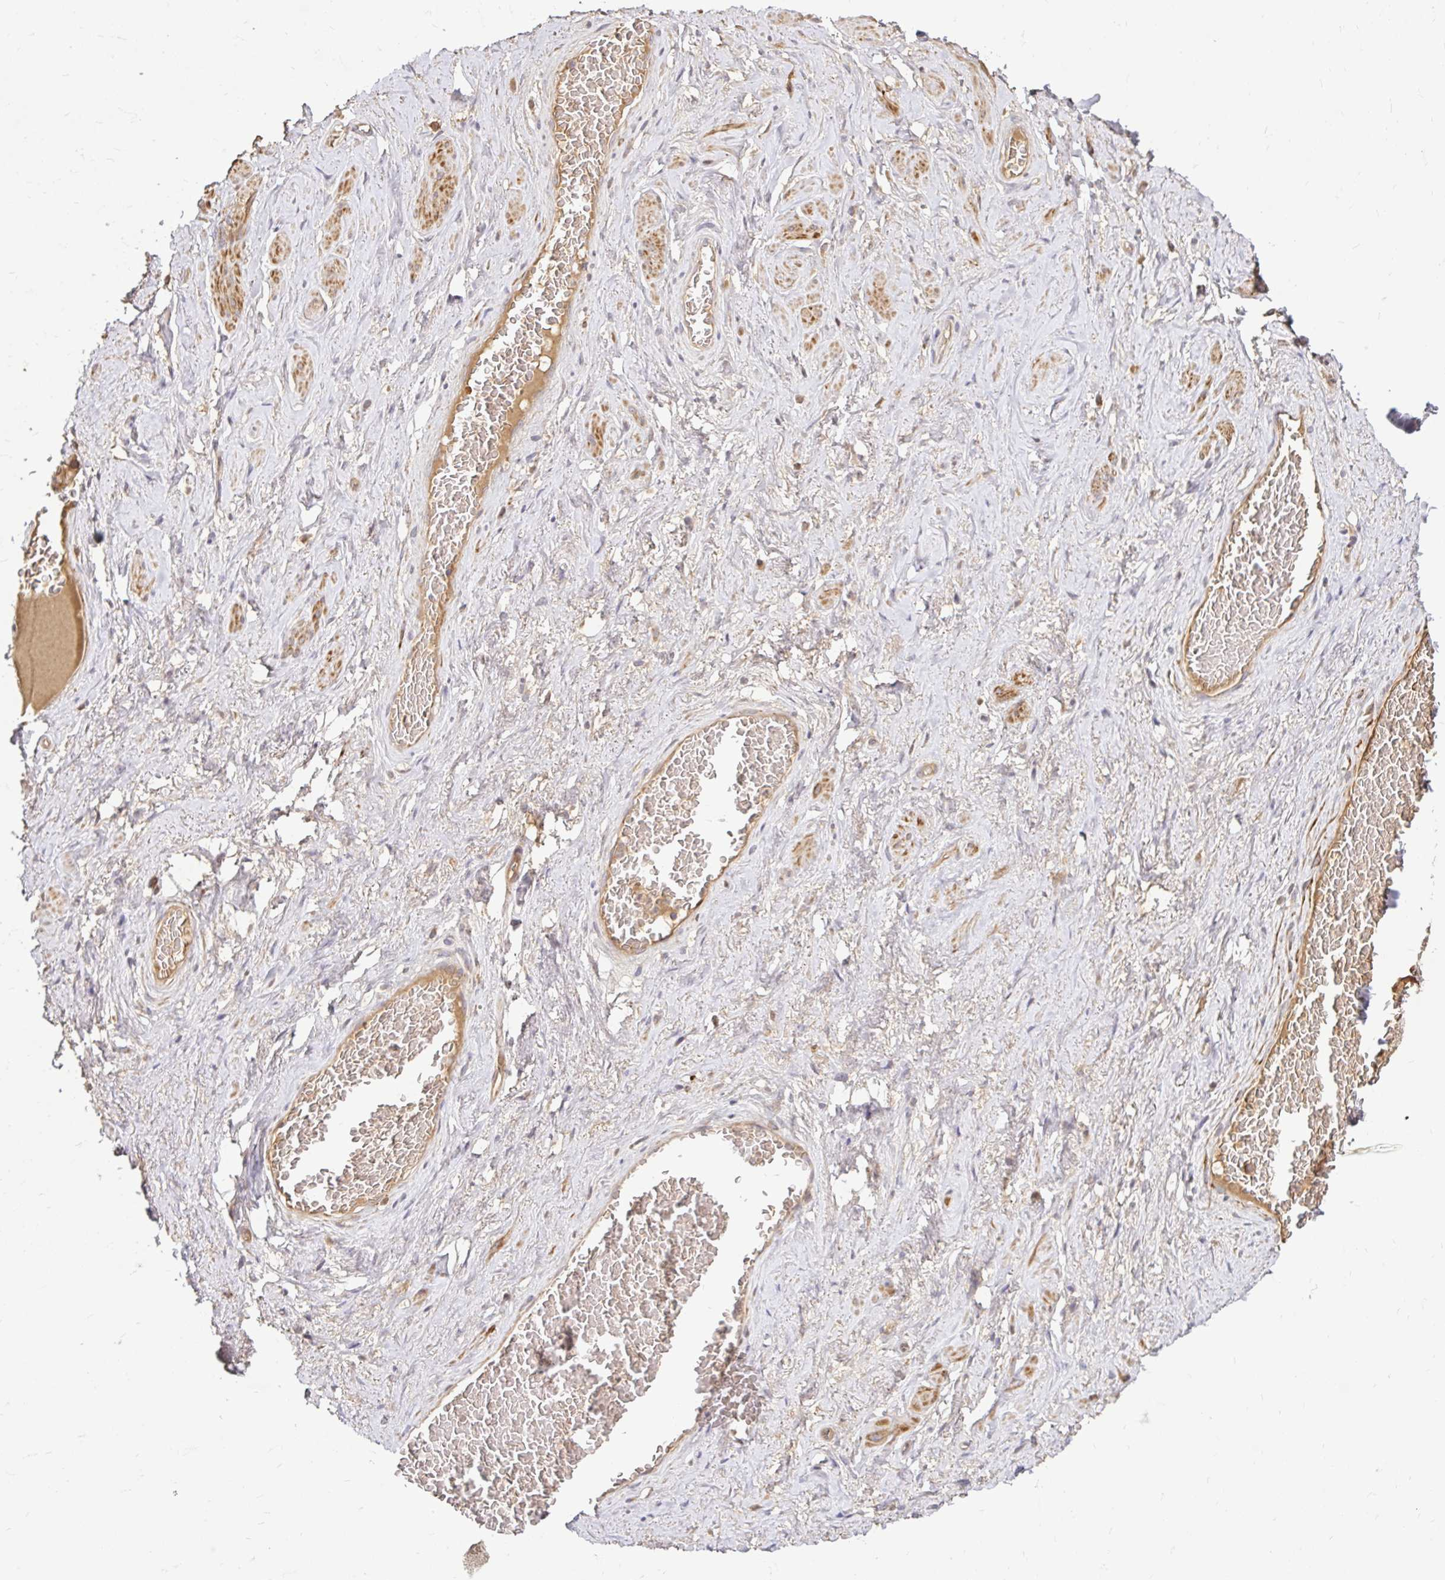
{"staining": {"intensity": "negative", "quantity": "none", "location": "none"}, "tissue": "soft tissue", "cell_type": "Fibroblasts", "image_type": "normal", "snomed": [{"axis": "morphology", "description": "Normal tissue, NOS"}, {"axis": "topography", "description": "Vagina"}, {"axis": "topography", "description": "Peripheral nerve tissue"}], "caption": "IHC photomicrograph of normal soft tissue: human soft tissue stained with DAB (3,3'-diaminobenzidine) exhibits no significant protein expression in fibroblasts. (Brightfield microscopy of DAB (3,3'-diaminobenzidine) IHC at high magnification).", "gene": "ARHGEF37", "patient": {"sex": "female", "age": 71}}